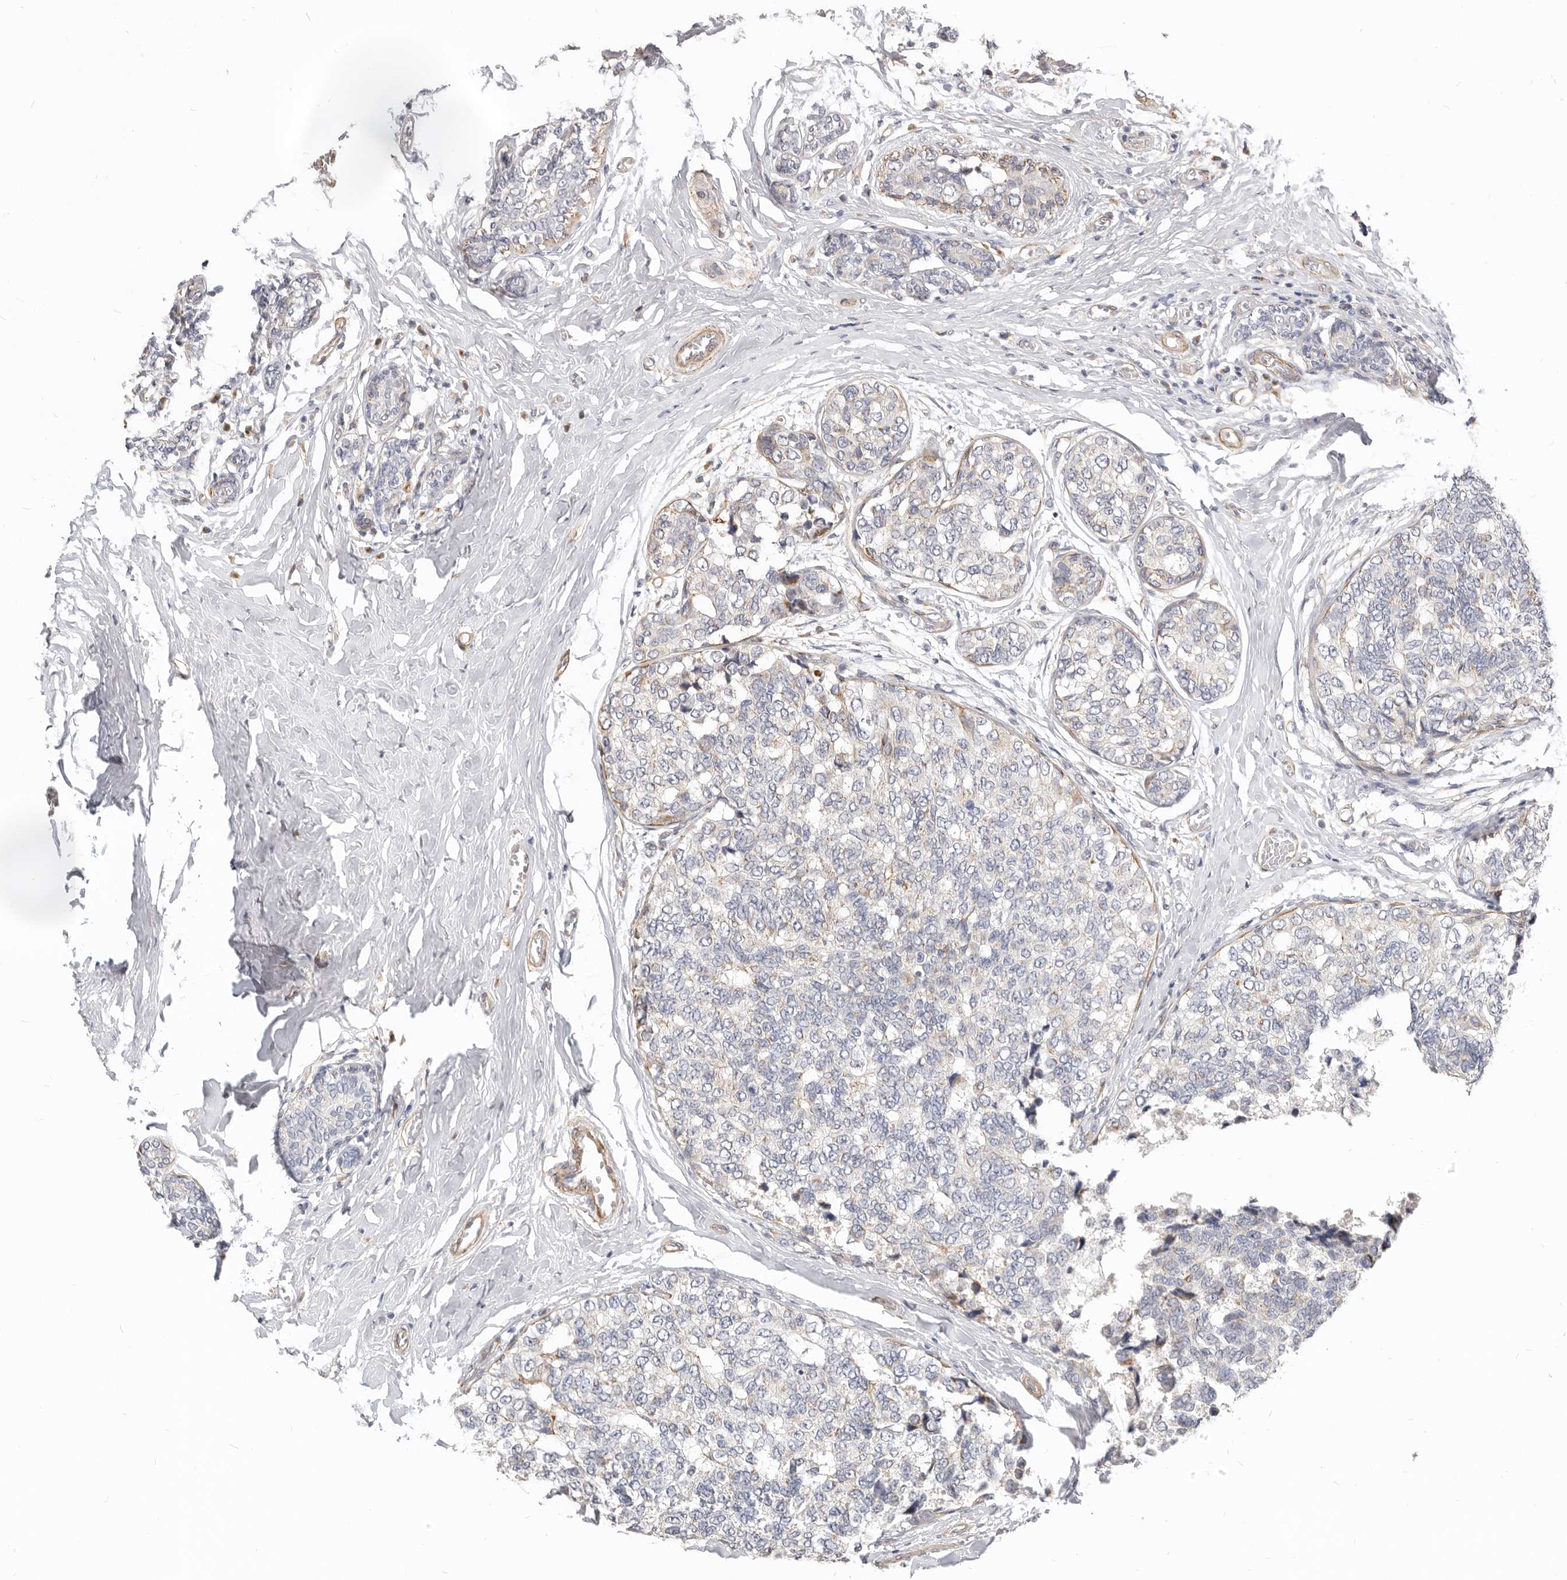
{"staining": {"intensity": "weak", "quantity": "<25%", "location": "cytoplasmic/membranous"}, "tissue": "breast cancer", "cell_type": "Tumor cells", "image_type": "cancer", "snomed": [{"axis": "morphology", "description": "Normal tissue, NOS"}, {"axis": "morphology", "description": "Duct carcinoma"}, {"axis": "topography", "description": "Breast"}], "caption": "A high-resolution histopathology image shows immunohistochemistry staining of breast cancer, which exhibits no significant expression in tumor cells.", "gene": "RABAC1", "patient": {"sex": "female", "age": 43}}